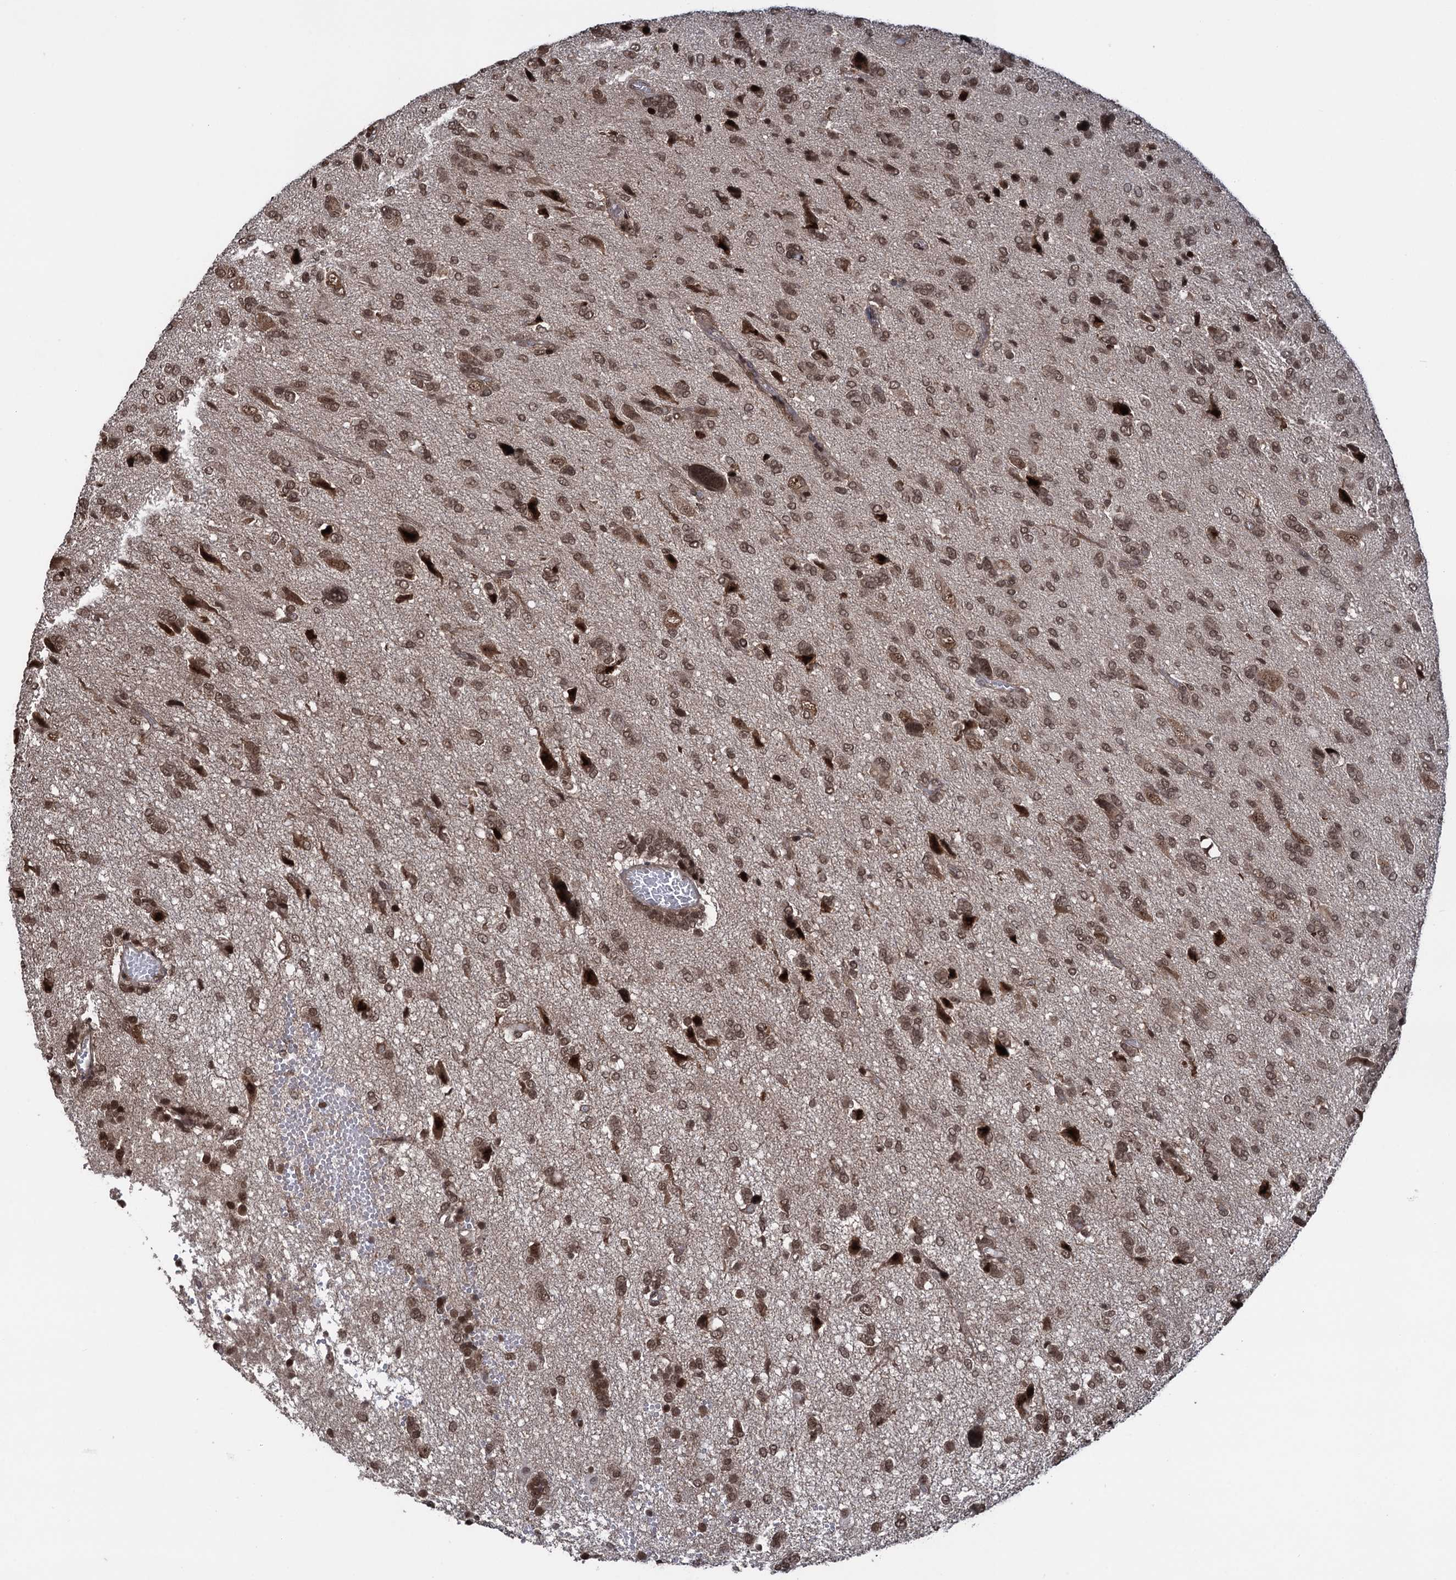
{"staining": {"intensity": "moderate", "quantity": ">75%", "location": "nuclear"}, "tissue": "glioma", "cell_type": "Tumor cells", "image_type": "cancer", "snomed": [{"axis": "morphology", "description": "Glioma, malignant, High grade"}, {"axis": "topography", "description": "Brain"}], "caption": "Glioma tissue demonstrates moderate nuclear positivity in about >75% of tumor cells Immunohistochemistry (ihc) stains the protein in brown and the nuclei are stained blue.", "gene": "ZNF169", "patient": {"sex": "female", "age": 59}}